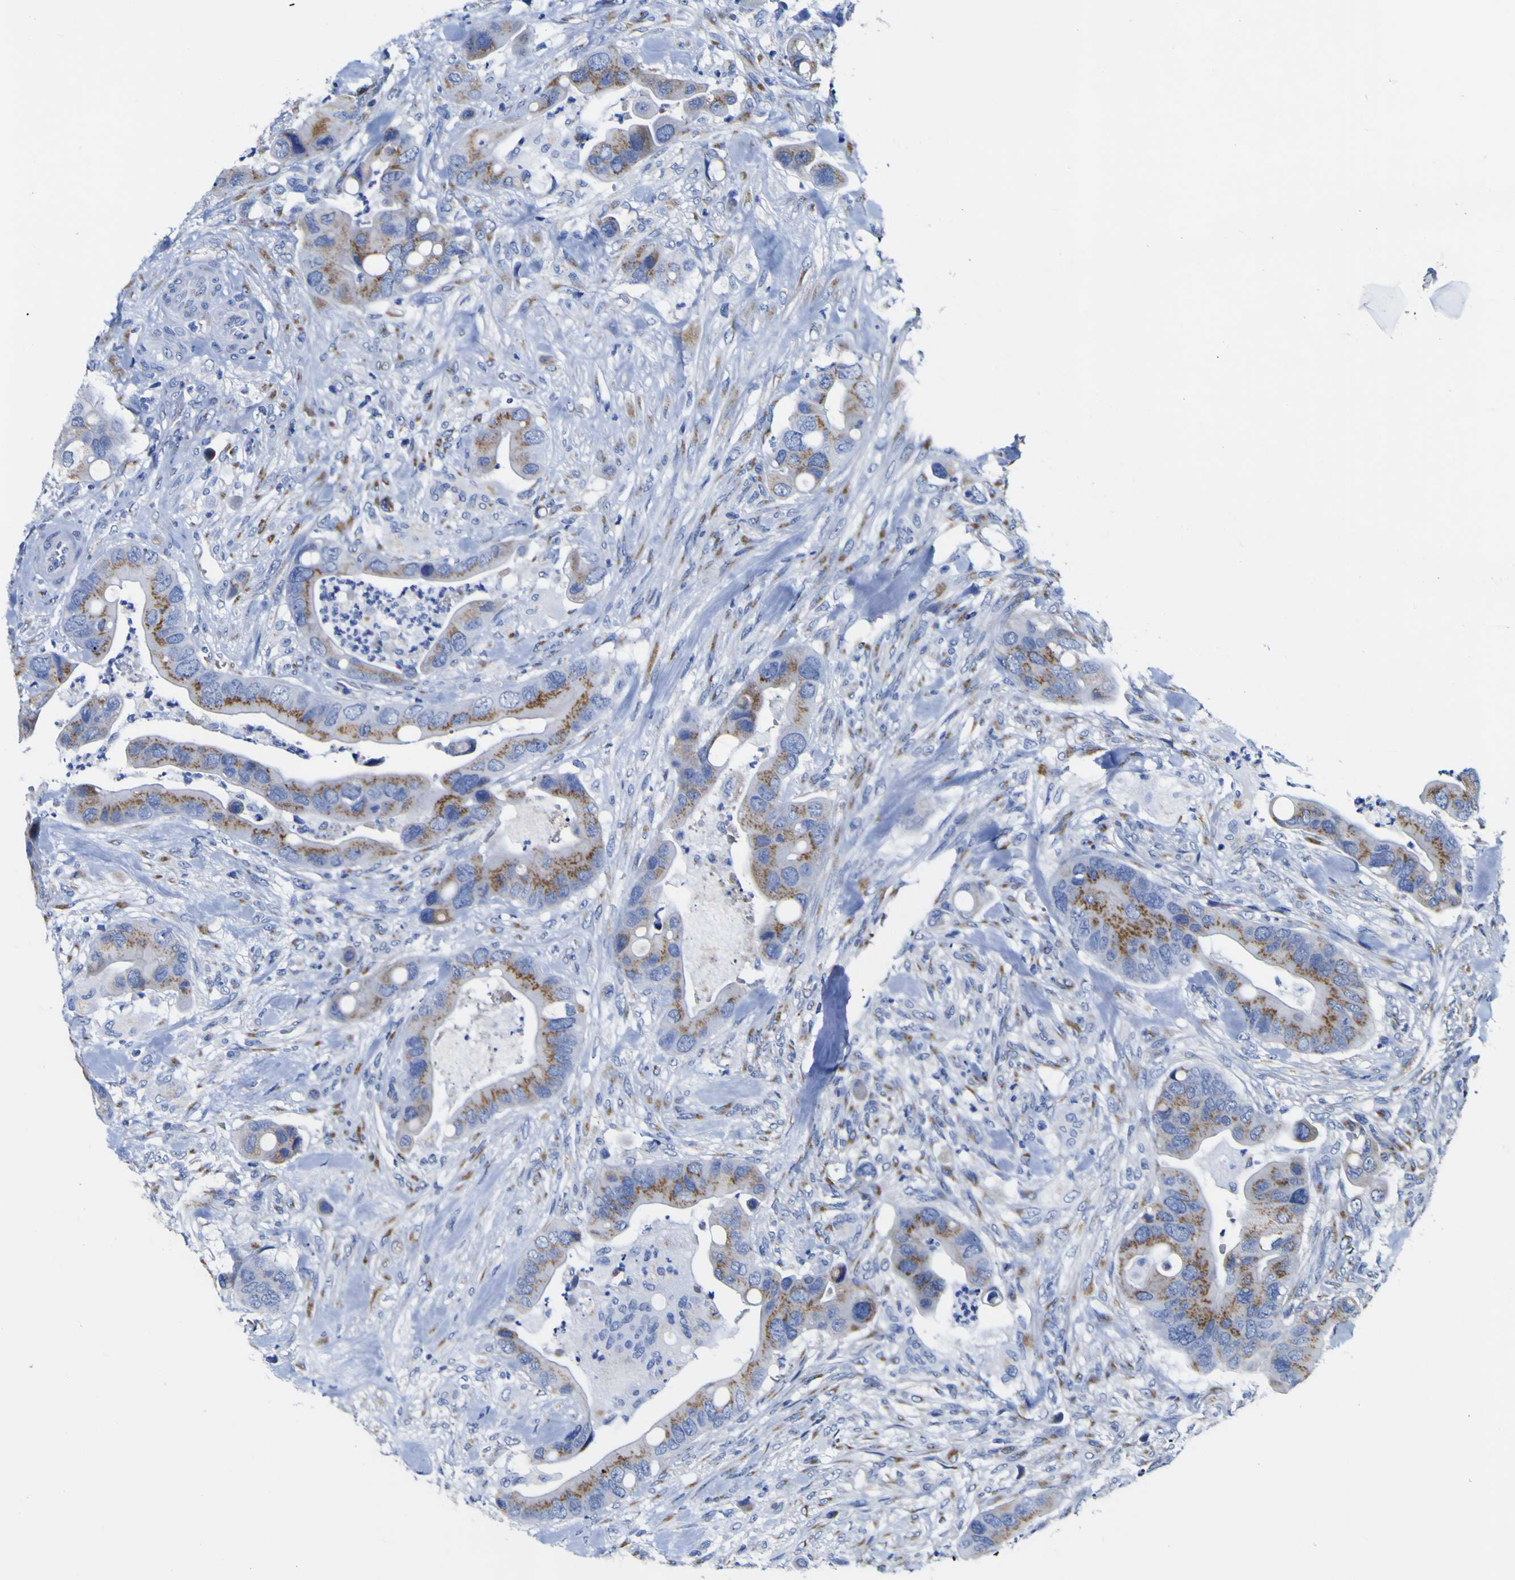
{"staining": {"intensity": "moderate", "quantity": ">75%", "location": "cytoplasmic/membranous"}, "tissue": "colorectal cancer", "cell_type": "Tumor cells", "image_type": "cancer", "snomed": [{"axis": "morphology", "description": "Adenocarcinoma, NOS"}, {"axis": "topography", "description": "Rectum"}], "caption": "Moderate cytoplasmic/membranous positivity for a protein is appreciated in about >75% of tumor cells of colorectal cancer (adenocarcinoma) using immunohistochemistry (IHC).", "gene": "GOLM1", "patient": {"sex": "female", "age": 57}}